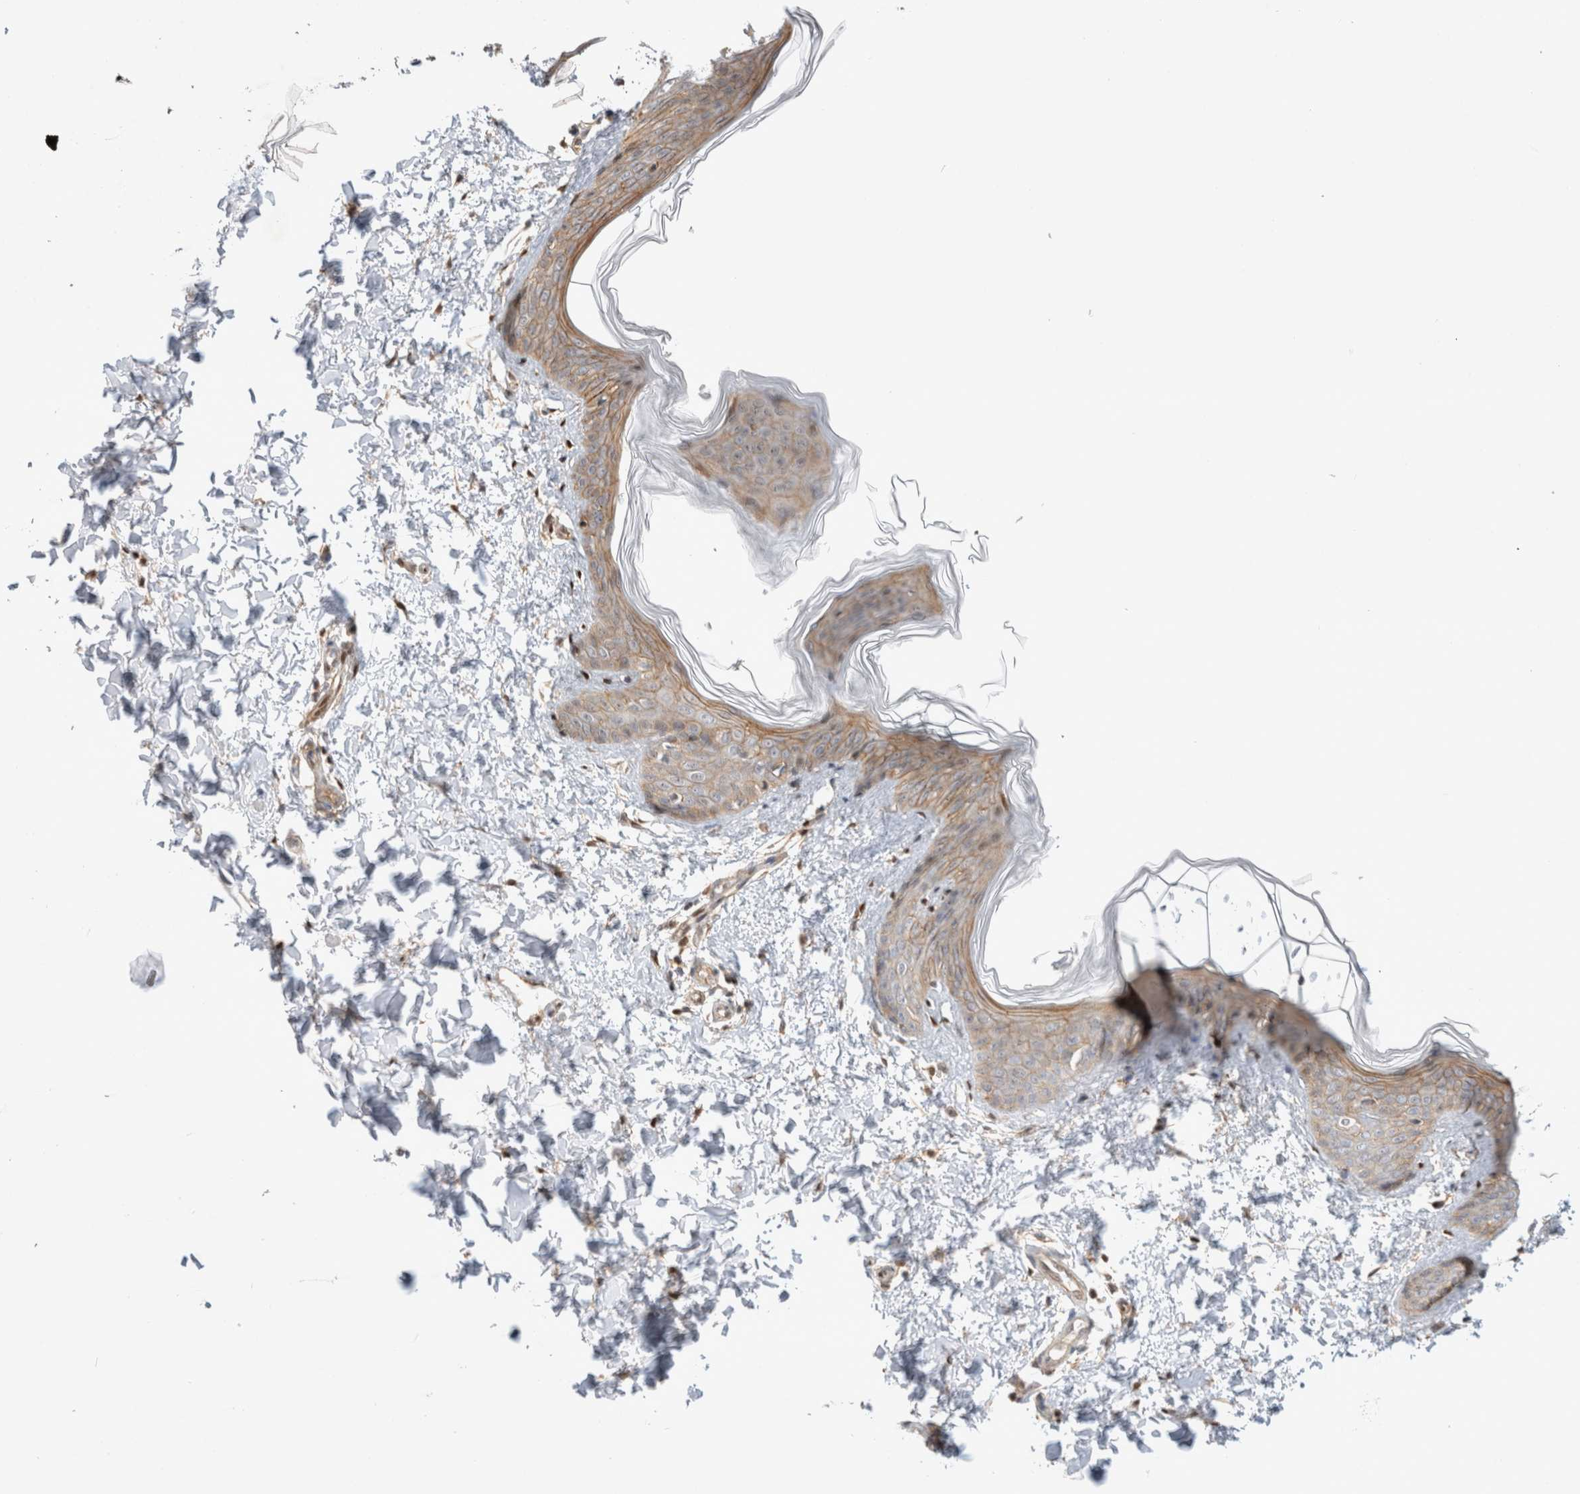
{"staining": {"intensity": "moderate", "quantity": ">75%", "location": "cytoplasmic/membranous,nuclear"}, "tissue": "skin", "cell_type": "Fibroblasts", "image_type": "normal", "snomed": [{"axis": "morphology", "description": "Normal tissue, NOS"}, {"axis": "topography", "description": "Skin"}], "caption": "Immunohistochemistry histopathology image of unremarkable skin: skin stained using immunohistochemistry displays medium levels of moderate protein expression localized specifically in the cytoplasmic/membranous,nuclear of fibroblasts, appearing as a cytoplasmic/membranous,nuclear brown color.", "gene": "TCF4", "patient": {"sex": "female", "age": 17}}